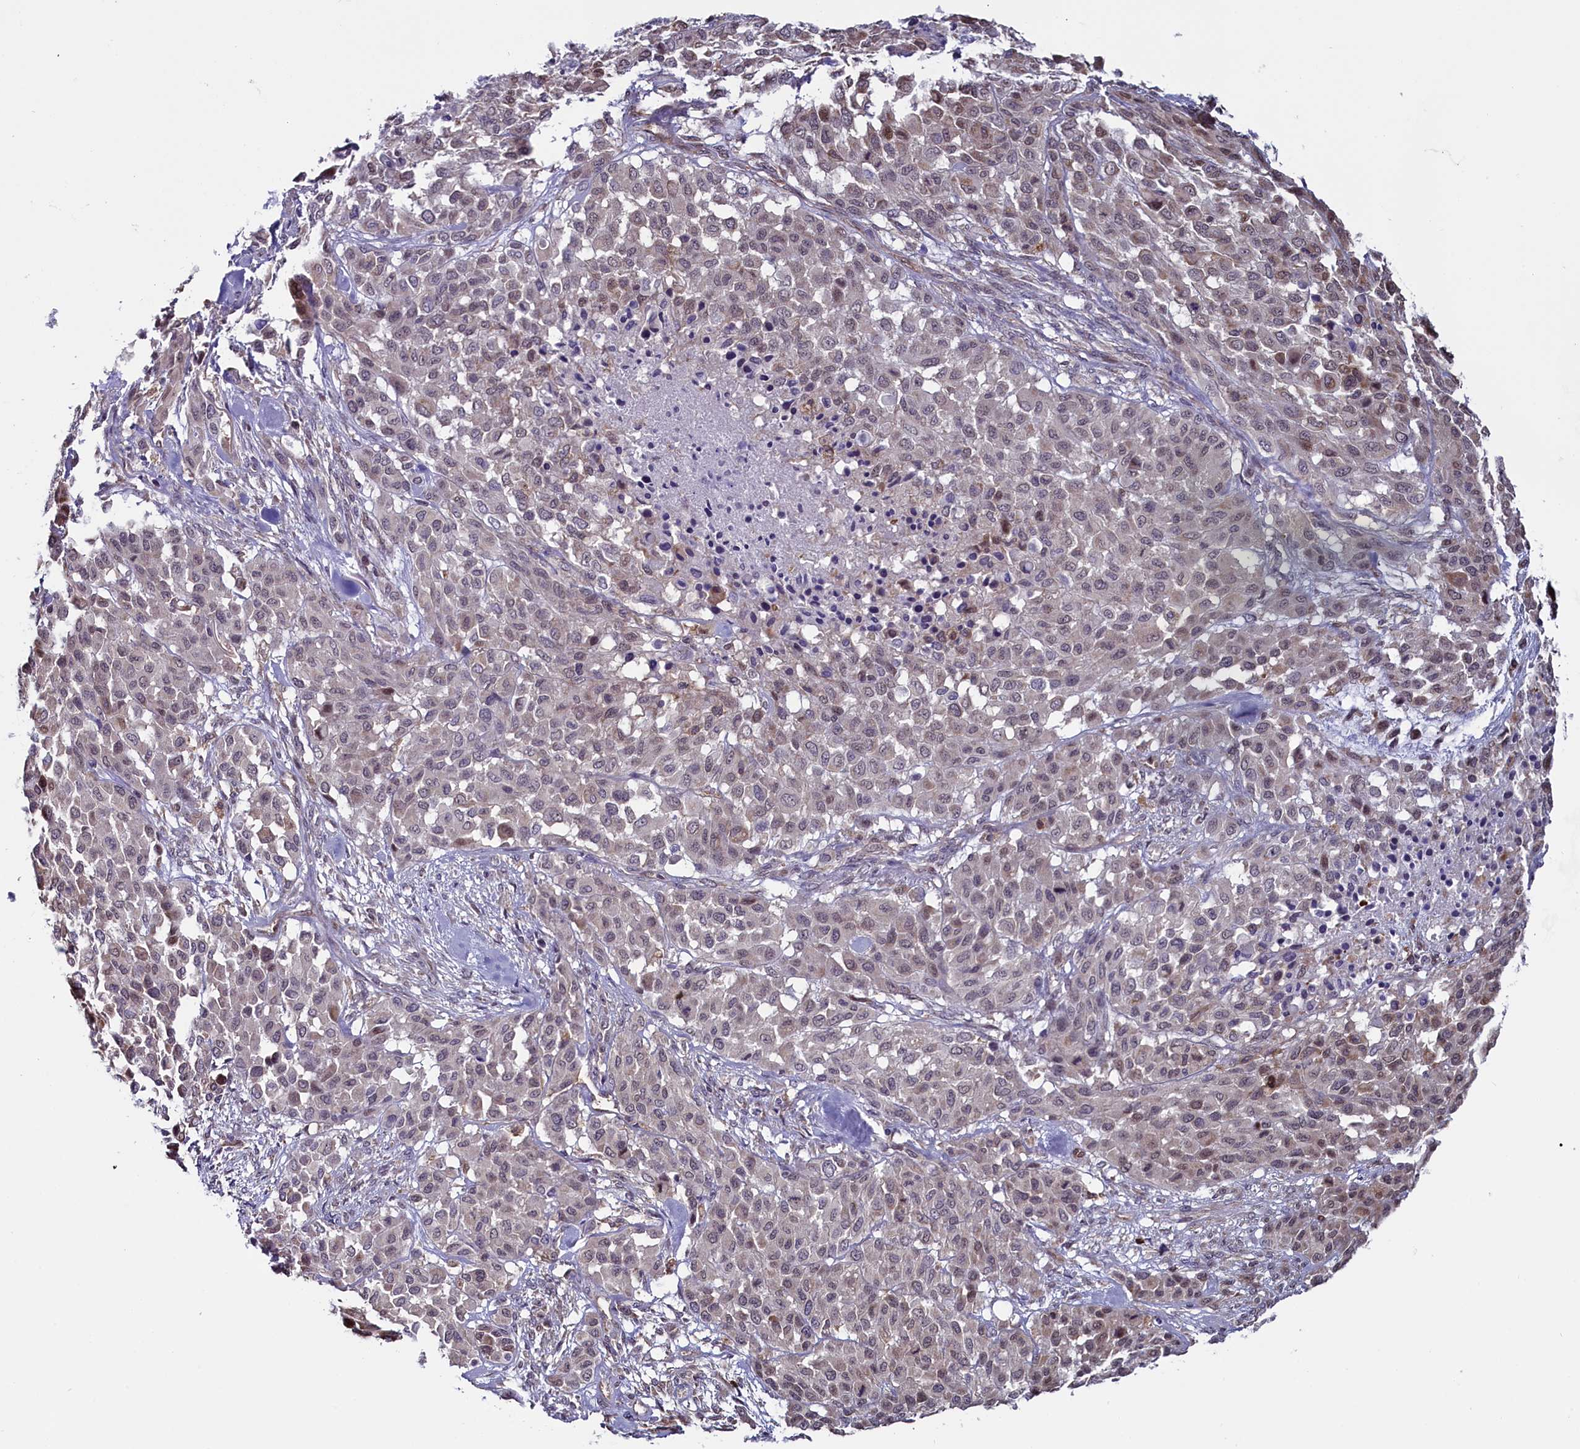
{"staining": {"intensity": "weak", "quantity": "<25%", "location": "nuclear"}, "tissue": "melanoma", "cell_type": "Tumor cells", "image_type": "cancer", "snomed": [{"axis": "morphology", "description": "Malignant melanoma, Metastatic site"}, {"axis": "topography", "description": "Skin"}], "caption": "Immunohistochemistry (IHC) of human malignant melanoma (metastatic site) displays no positivity in tumor cells.", "gene": "CIAPIN1", "patient": {"sex": "female", "age": 81}}